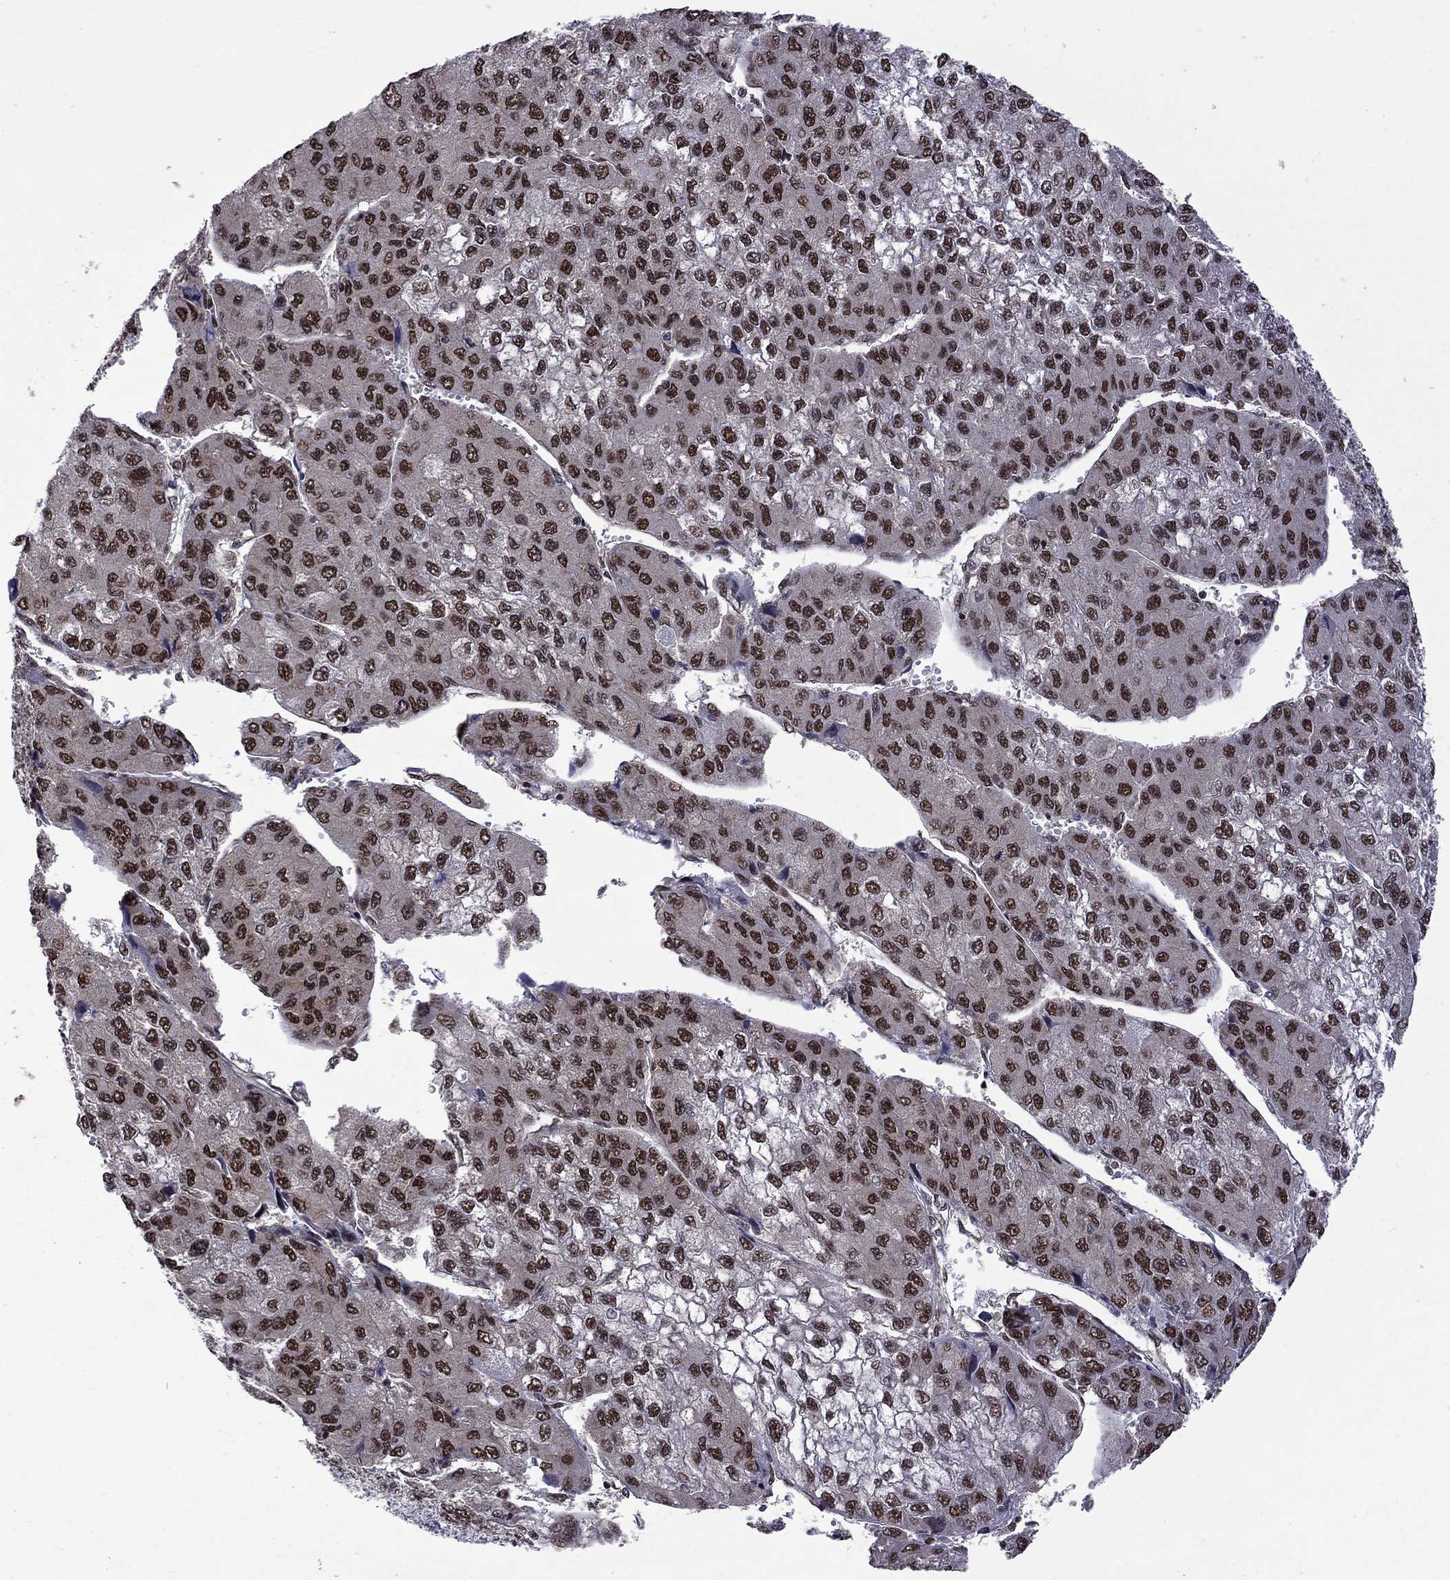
{"staining": {"intensity": "strong", "quantity": ">75%", "location": "nuclear"}, "tissue": "liver cancer", "cell_type": "Tumor cells", "image_type": "cancer", "snomed": [{"axis": "morphology", "description": "Carcinoma, Hepatocellular, NOS"}, {"axis": "topography", "description": "Liver"}], "caption": "The photomicrograph displays a brown stain indicating the presence of a protein in the nuclear of tumor cells in hepatocellular carcinoma (liver). (IHC, brightfield microscopy, high magnification).", "gene": "MED25", "patient": {"sex": "female", "age": 66}}